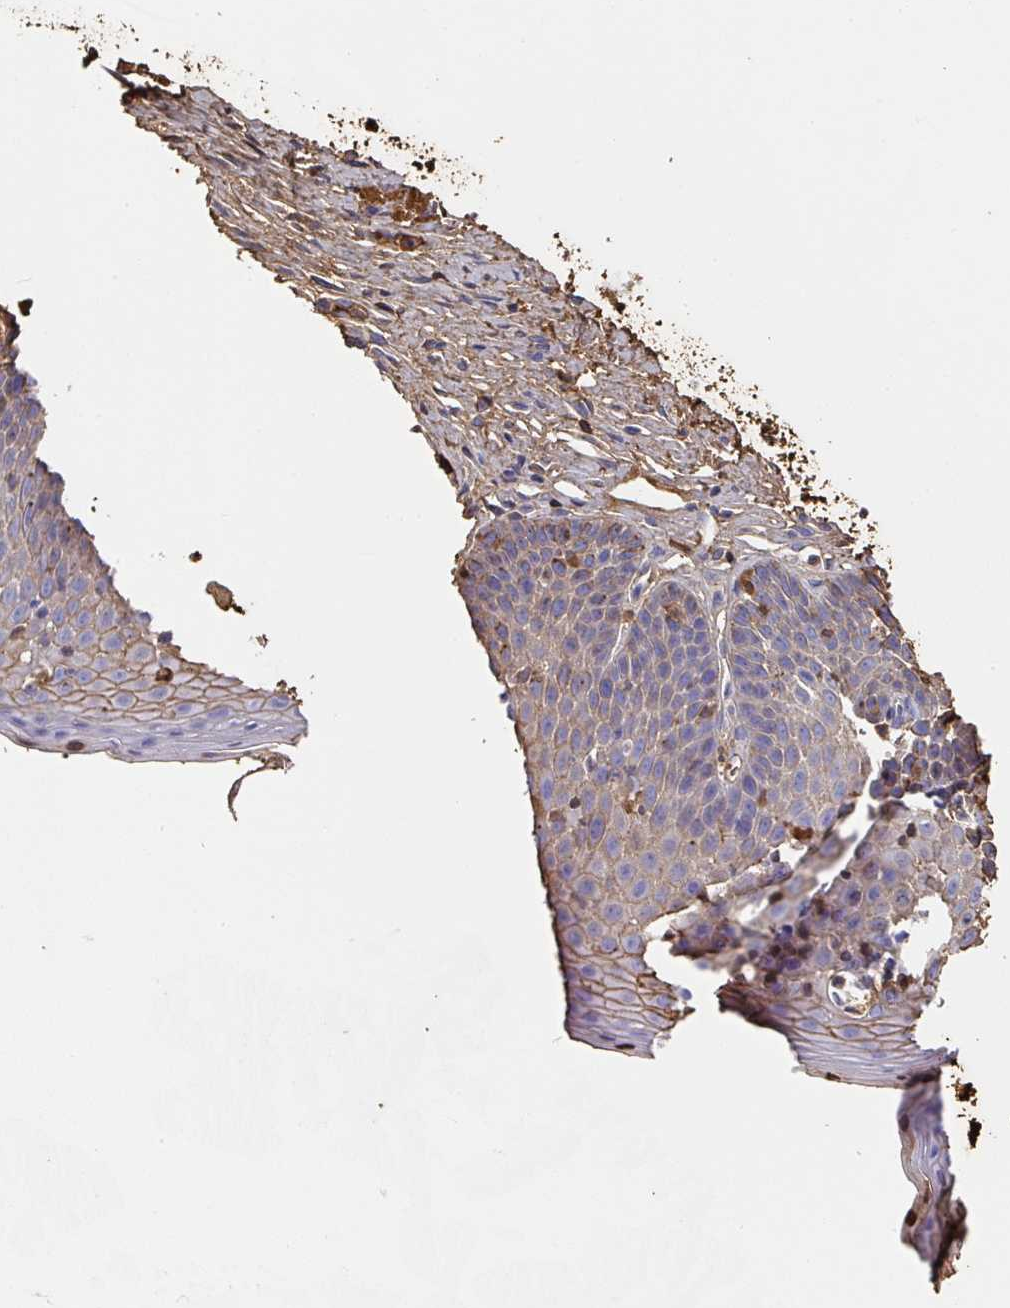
{"staining": {"intensity": "moderate", "quantity": ">75%", "location": "cytoplasmic/membranous,nuclear"}, "tissue": "cervix", "cell_type": "Glandular cells", "image_type": "normal", "snomed": [{"axis": "morphology", "description": "Normal tissue, NOS"}, {"axis": "topography", "description": "Cervix"}], "caption": "Protein staining by immunohistochemistry exhibits moderate cytoplasmic/membranous,nuclear positivity in about >75% of glandular cells in unremarkable cervix.", "gene": "ALB", "patient": {"sex": "female", "age": 36}}